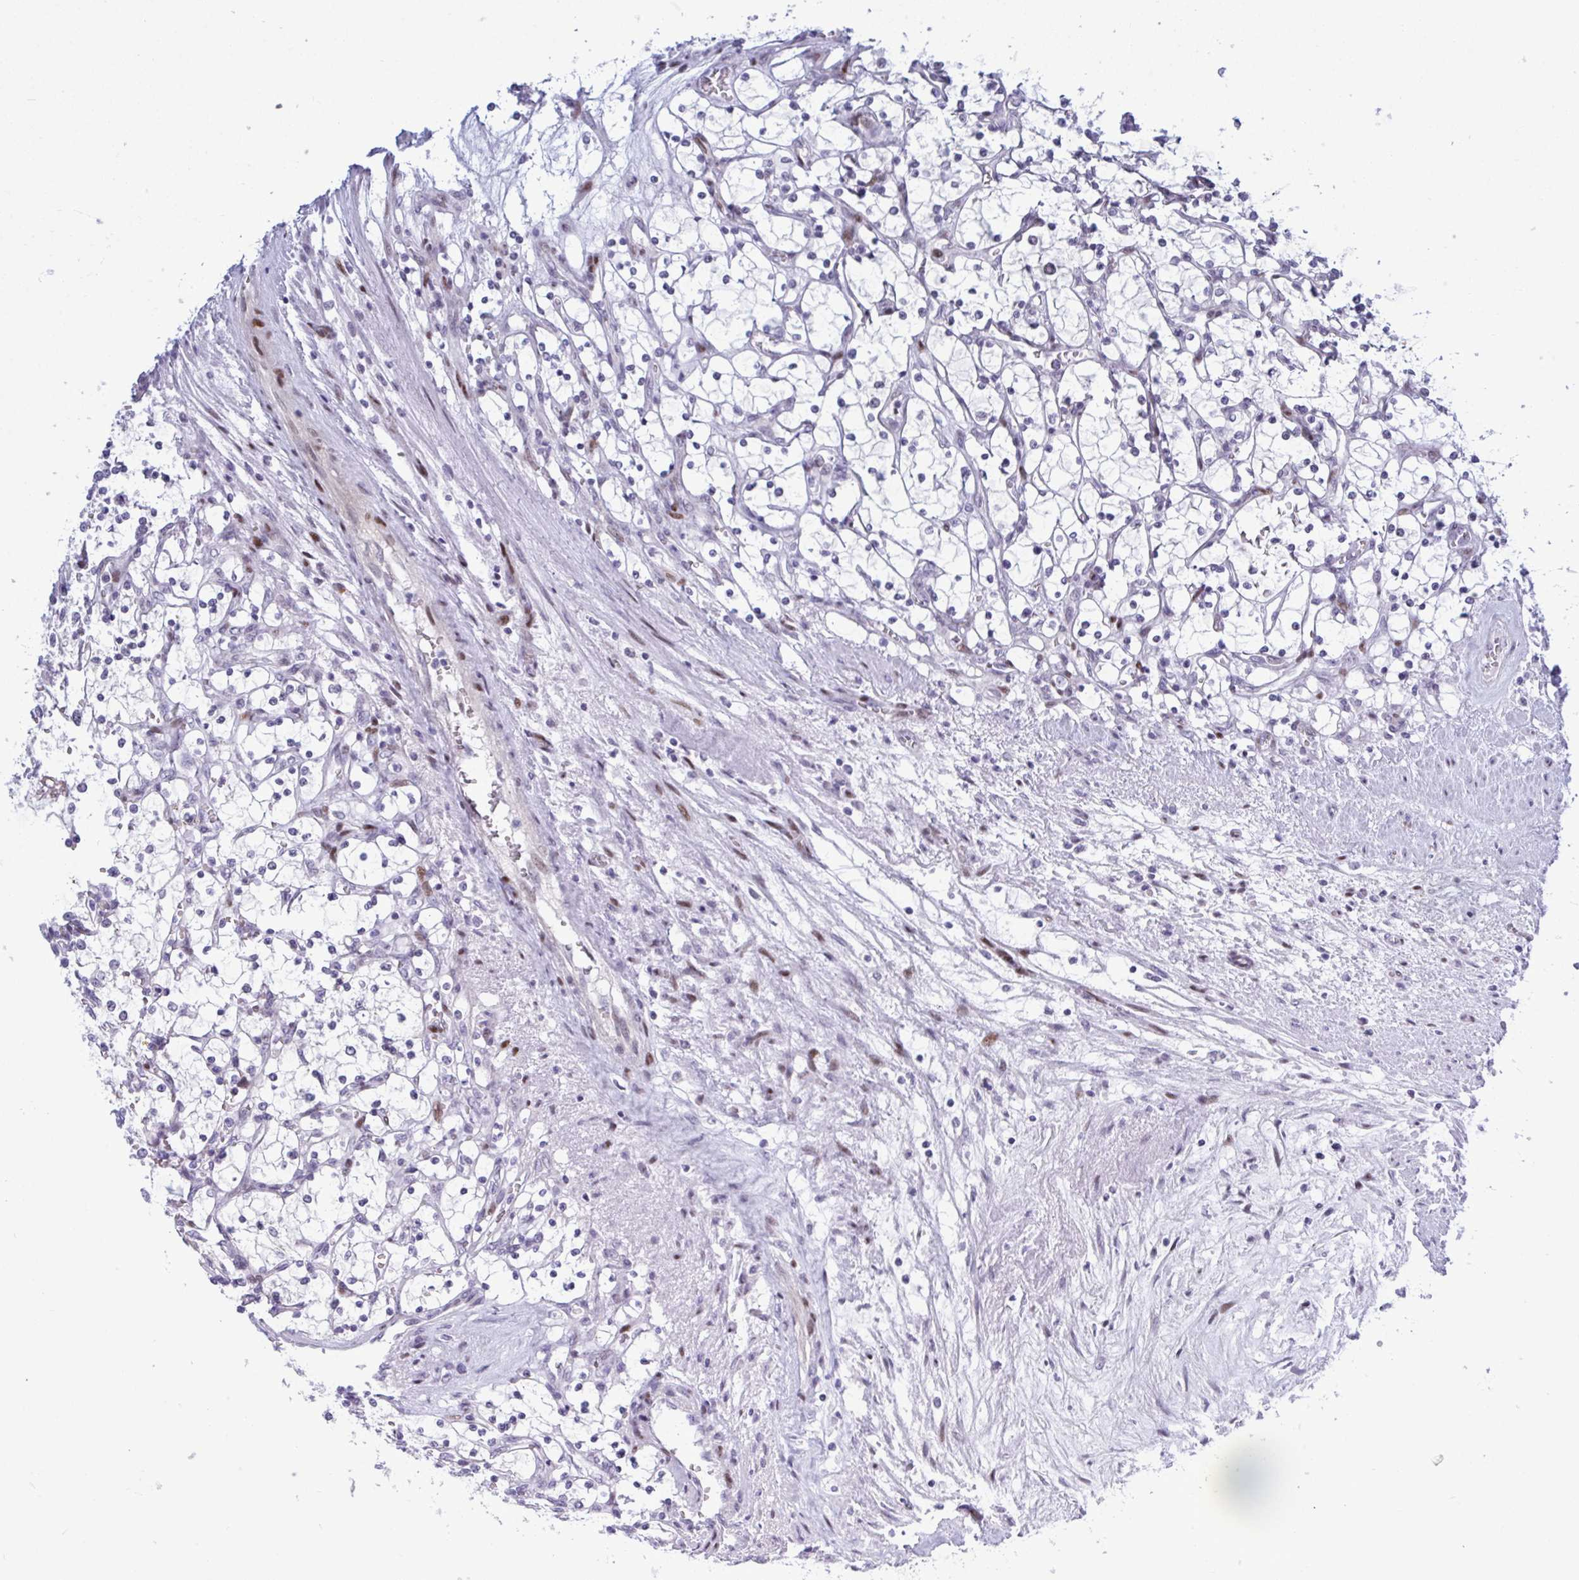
{"staining": {"intensity": "negative", "quantity": "none", "location": "none"}, "tissue": "renal cancer", "cell_type": "Tumor cells", "image_type": "cancer", "snomed": [{"axis": "morphology", "description": "Adenocarcinoma, NOS"}, {"axis": "topography", "description": "Kidney"}], "caption": "DAB immunohistochemical staining of adenocarcinoma (renal) exhibits no significant positivity in tumor cells. (Immunohistochemistry, brightfield microscopy, high magnification).", "gene": "TAB1", "patient": {"sex": "female", "age": 69}}